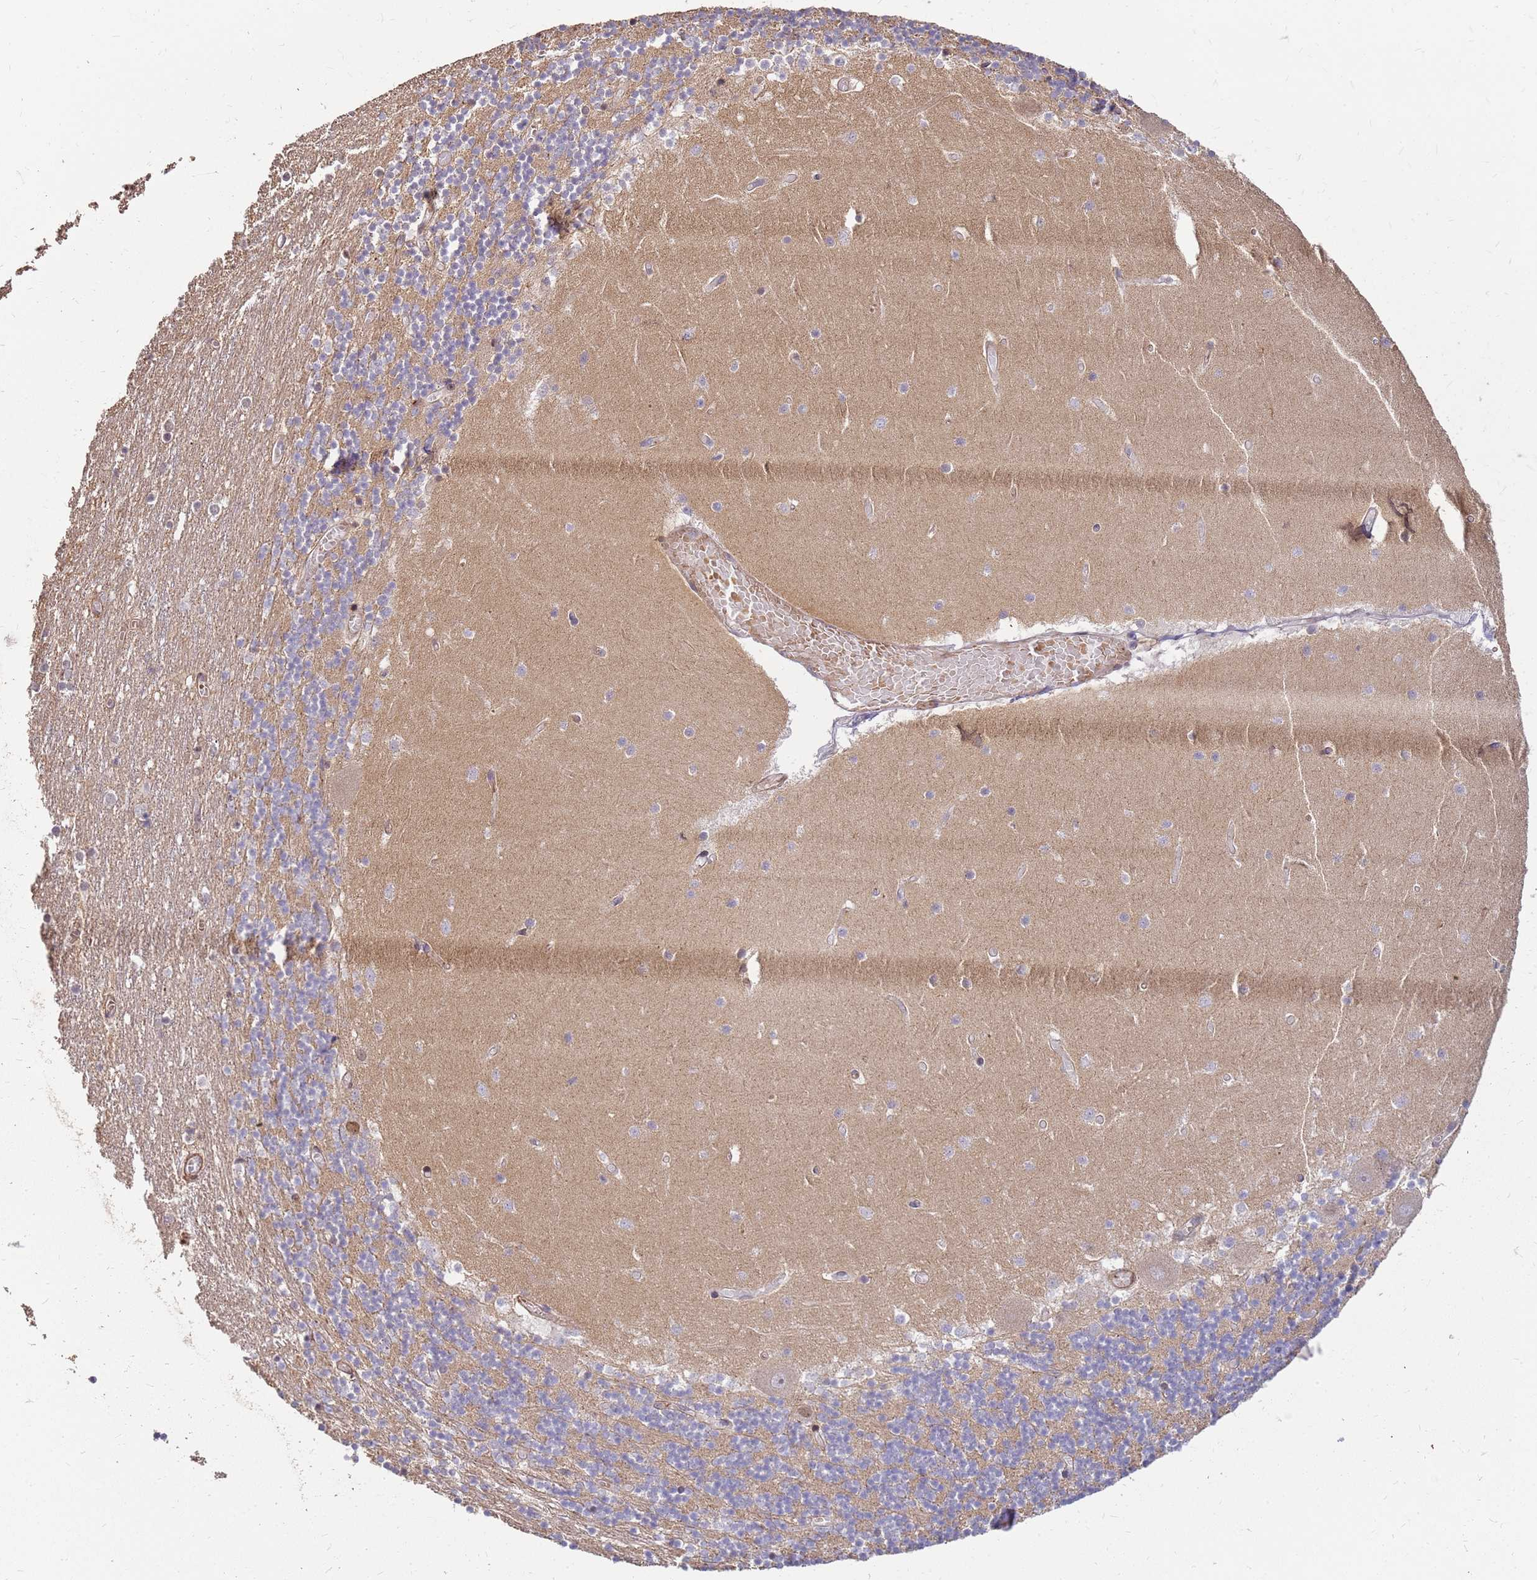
{"staining": {"intensity": "moderate", "quantity": "25%-75%", "location": "nuclear"}, "tissue": "cerebellum", "cell_type": "Cells in granular layer", "image_type": "normal", "snomed": [{"axis": "morphology", "description": "Normal tissue, NOS"}, {"axis": "topography", "description": "Cerebellum"}], "caption": "A brown stain highlights moderate nuclear expression of a protein in cells in granular layer of benign cerebellum. The staining was performed using DAB (3,3'-diaminobenzidine), with brown indicating positive protein expression. Nuclei are stained blue with hematoxylin.", "gene": "ST18", "patient": {"sex": "female", "age": 28}}